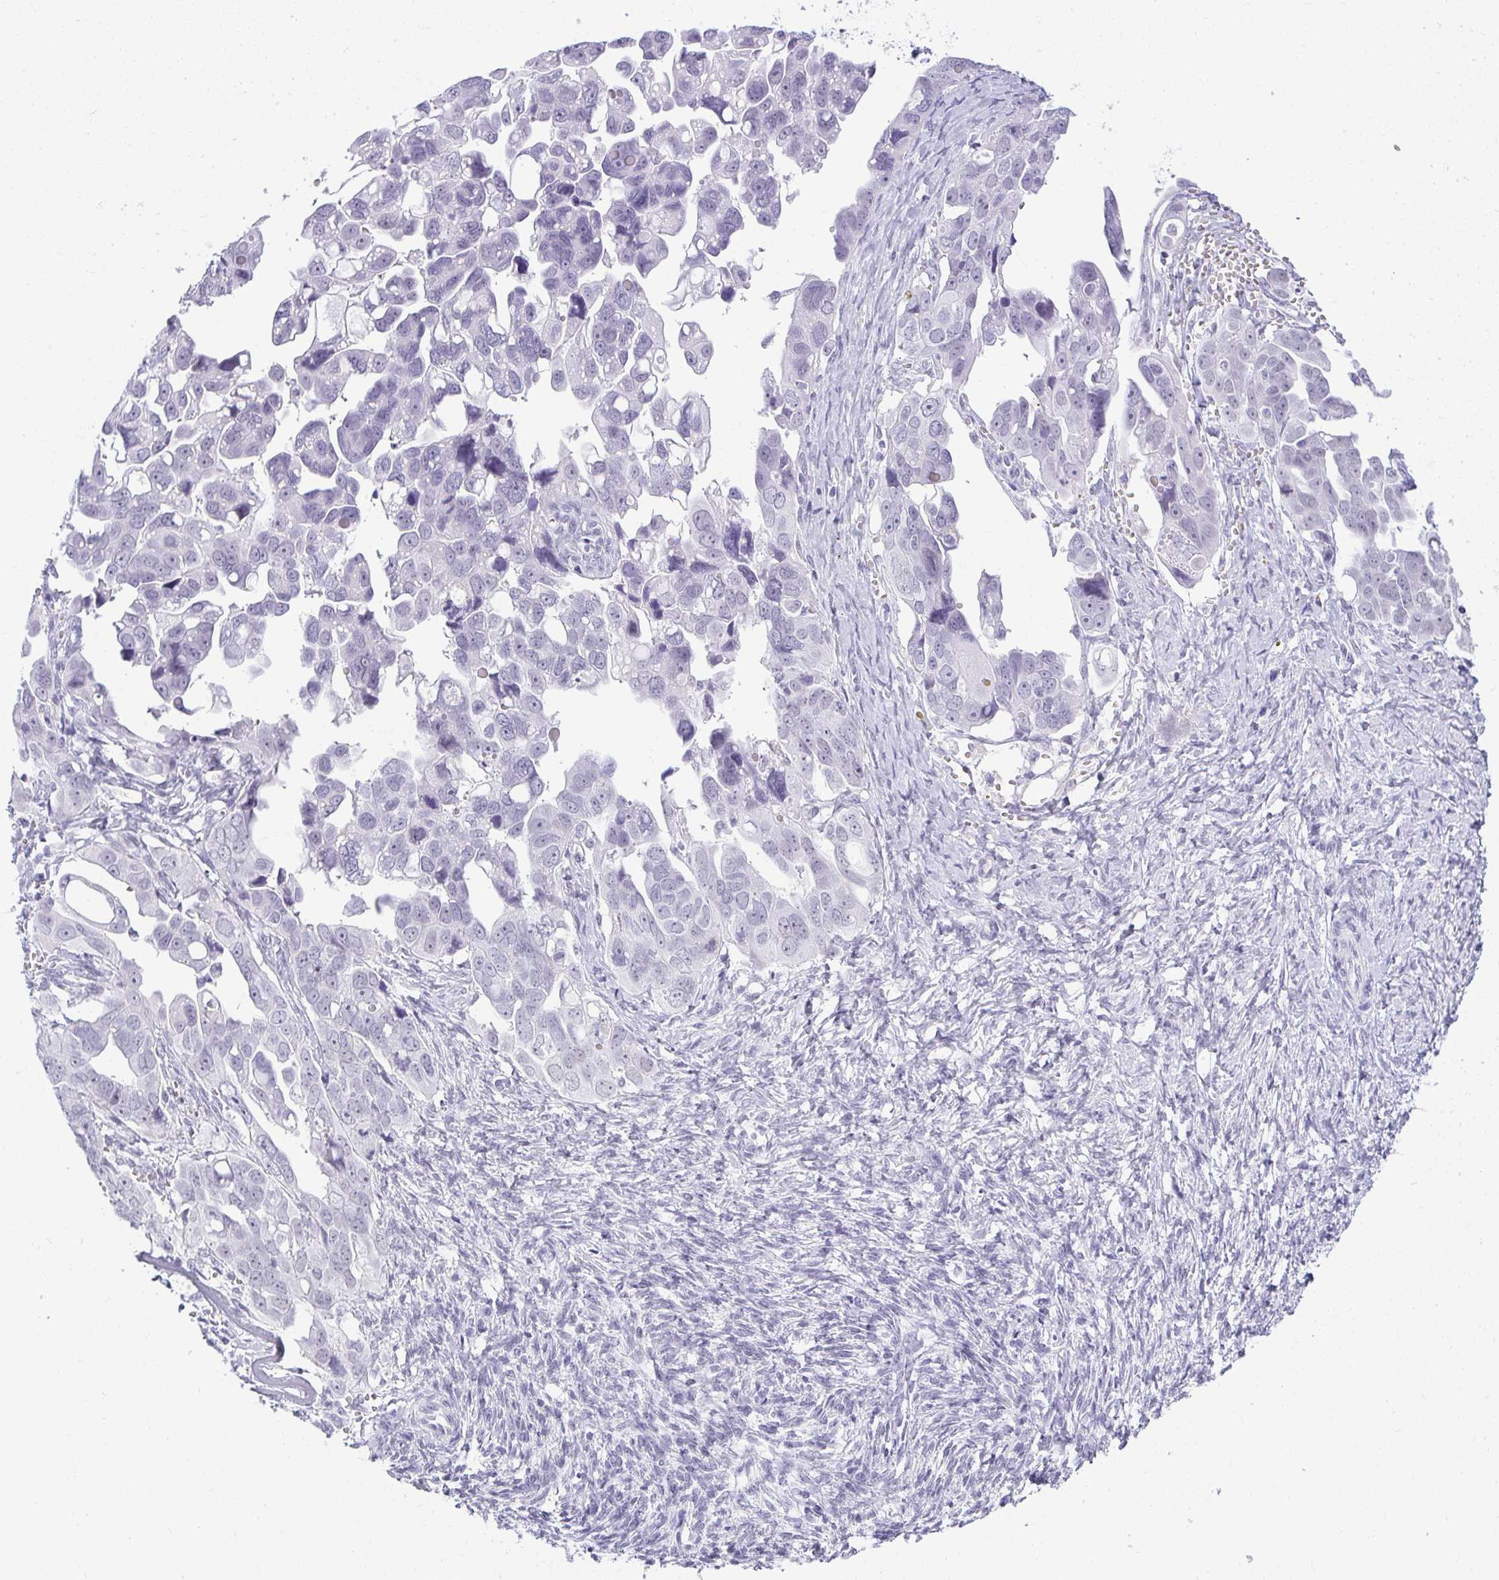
{"staining": {"intensity": "negative", "quantity": "none", "location": "none"}, "tissue": "ovarian cancer", "cell_type": "Tumor cells", "image_type": "cancer", "snomed": [{"axis": "morphology", "description": "Cystadenocarcinoma, serous, NOS"}, {"axis": "topography", "description": "Ovary"}], "caption": "The immunohistochemistry (IHC) image has no significant expression in tumor cells of ovarian cancer tissue.", "gene": "PLA2G1B", "patient": {"sex": "female", "age": 59}}